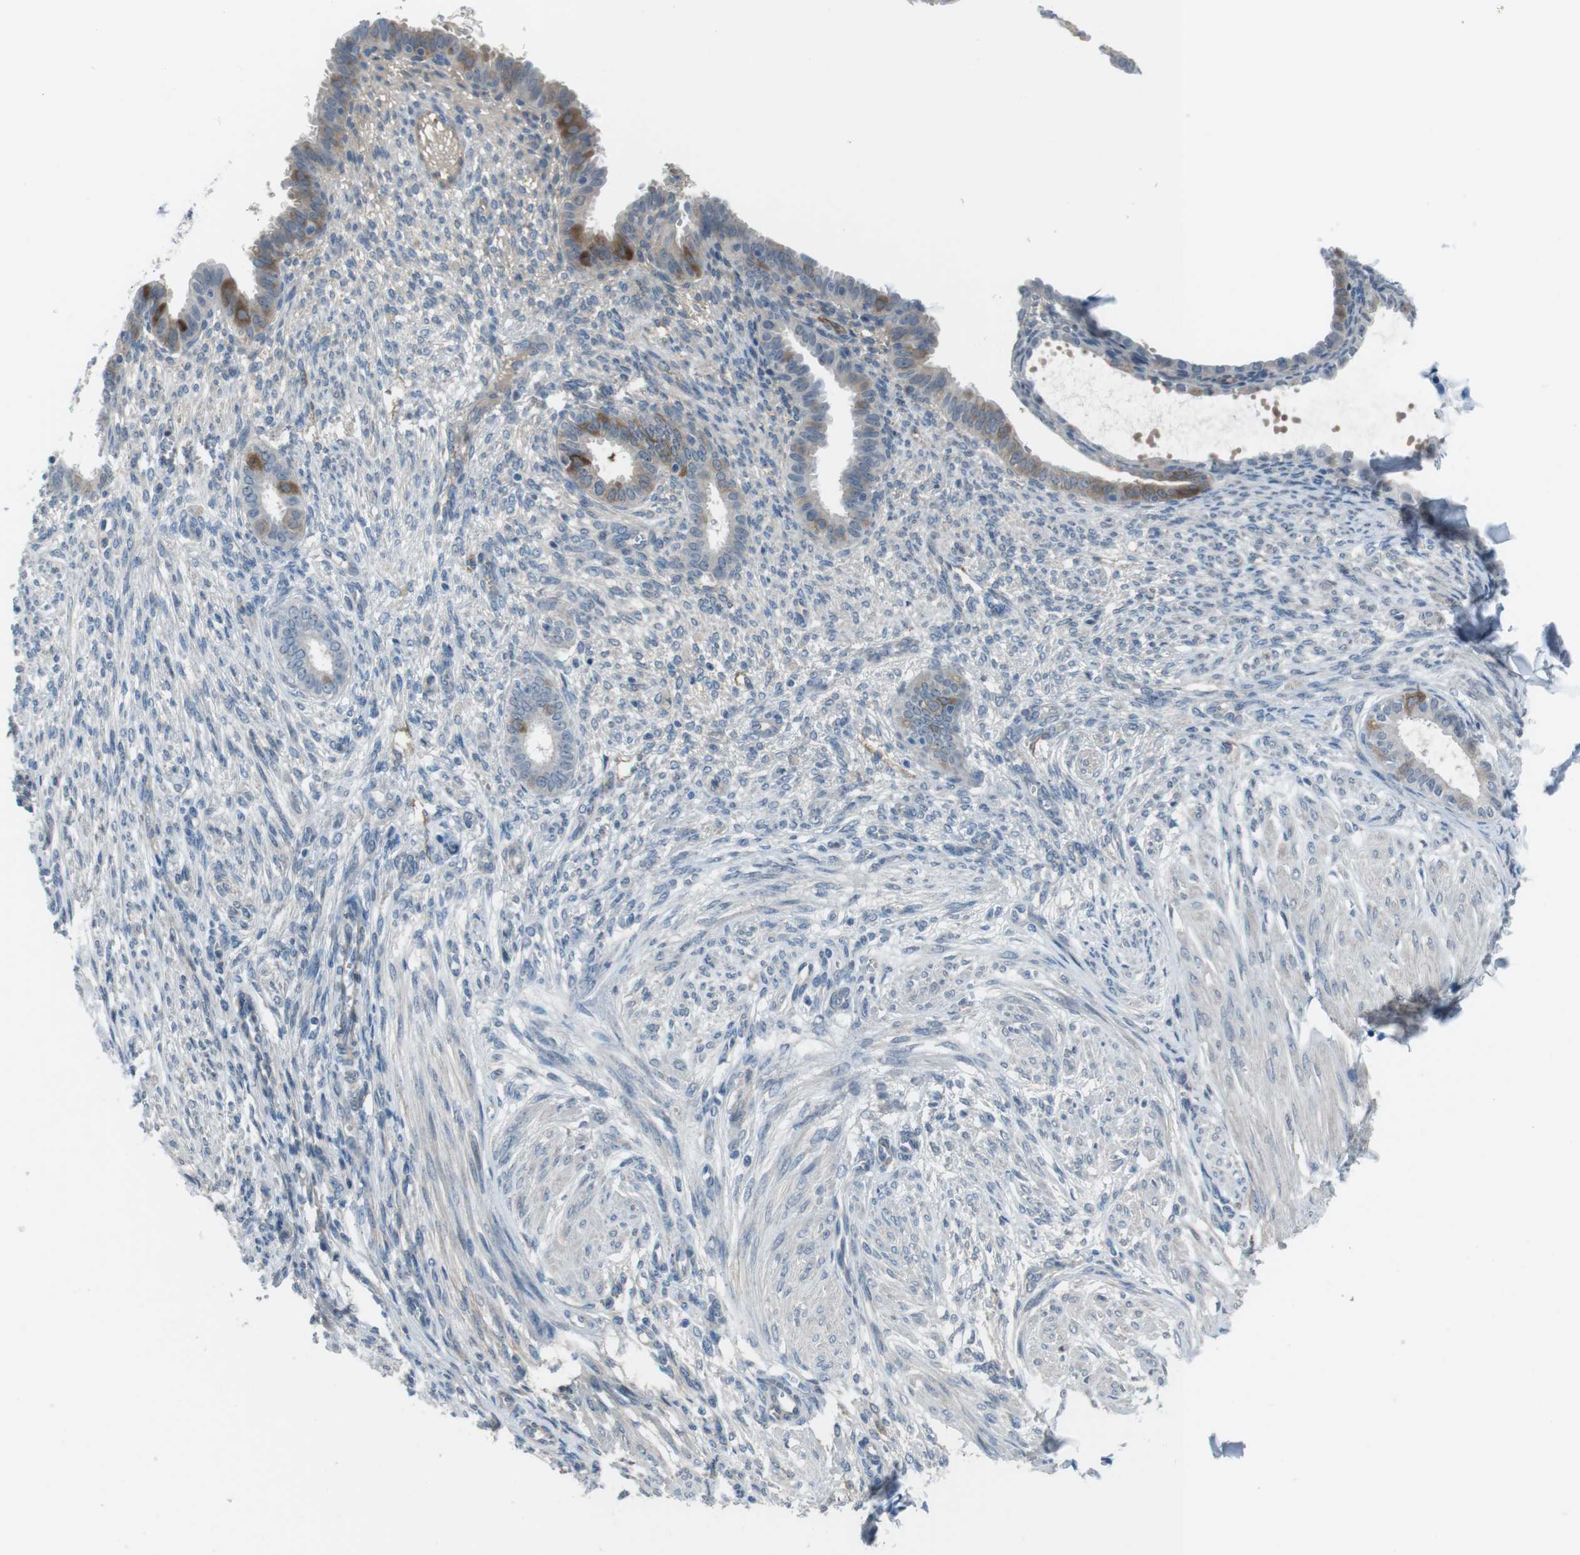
{"staining": {"intensity": "negative", "quantity": "none", "location": "none"}, "tissue": "endometrium", "cell_type": "Cells in endometrial stroma", "image_type": "normal", "snomed": [{"axis": "morphology", "description": "Normal tissue, NOS"}, {"axis": "topography", "description": "Endometrium"}], "caption": "Benign endometrium was stained to show a protein in brown. There is no significant positivity in cells in endometrial stroma. (Stains: DAB immunohistochemistry with hematoxylin counter stain, Microscopy: brightfield microscopy at high magnification).", "gene": "ANK2", "patient": {"sex": "female", "age": 72}}